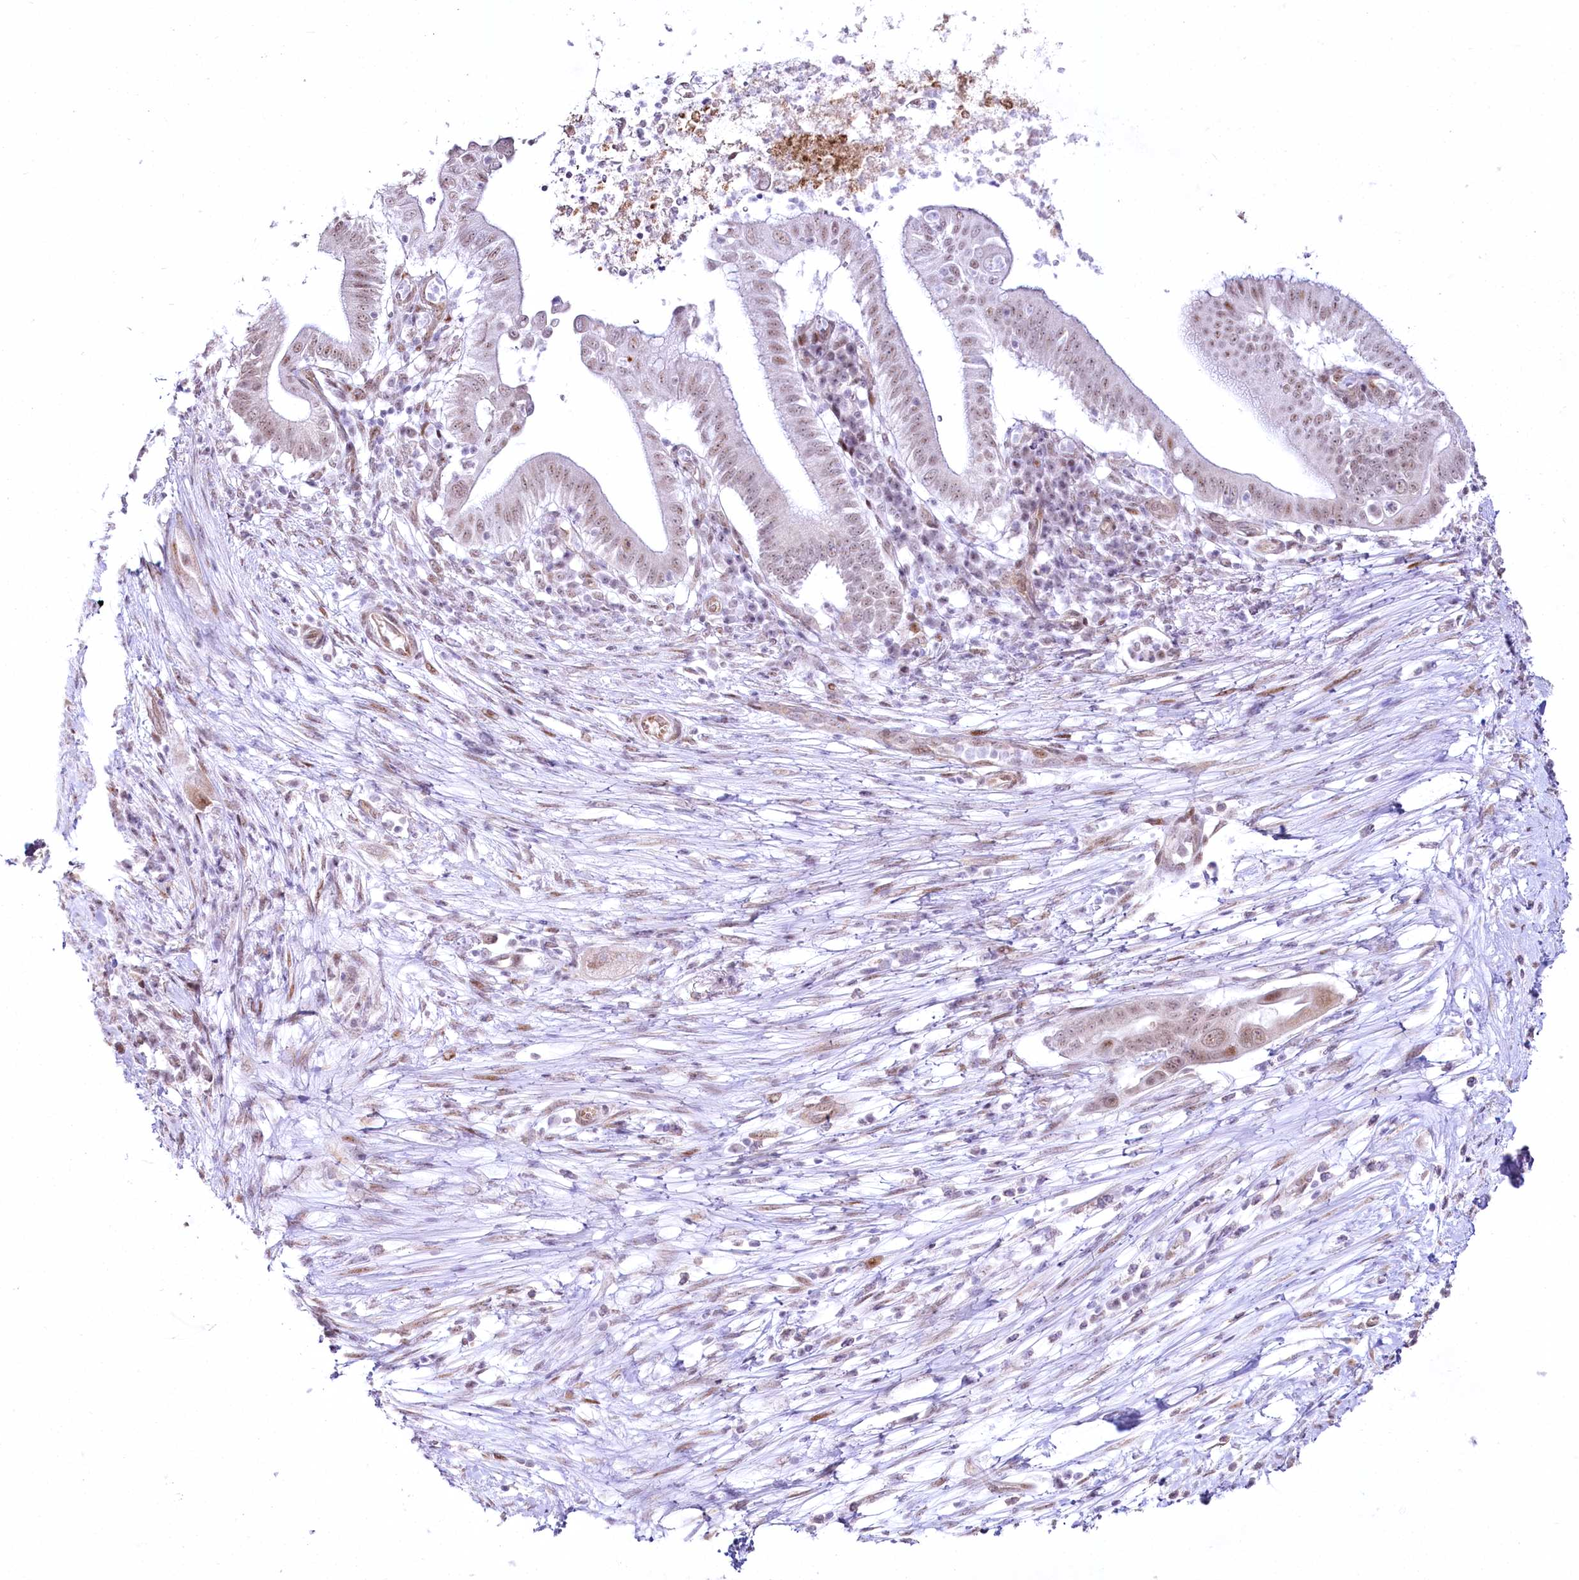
{"staining": {"intensity": "weak", "quantity": "<25%", "location": "nuclear"}, "tissue": "pancreatic cancer", "cell_type": "Tumor cells", "image_type": "cancer", "snomed": [{"axis": "morphology", "description": "Adenocarcinoma, NOS"}, {"axis": "topography", "description": "Pancreas"}], "caption": "The immunohistochemistry image has no significant positivity in tumor cells of adenocarcinoma (pancreatic) tissue.", "gene": "YBX3", "patient": {"sex": "male", "age": 68}}